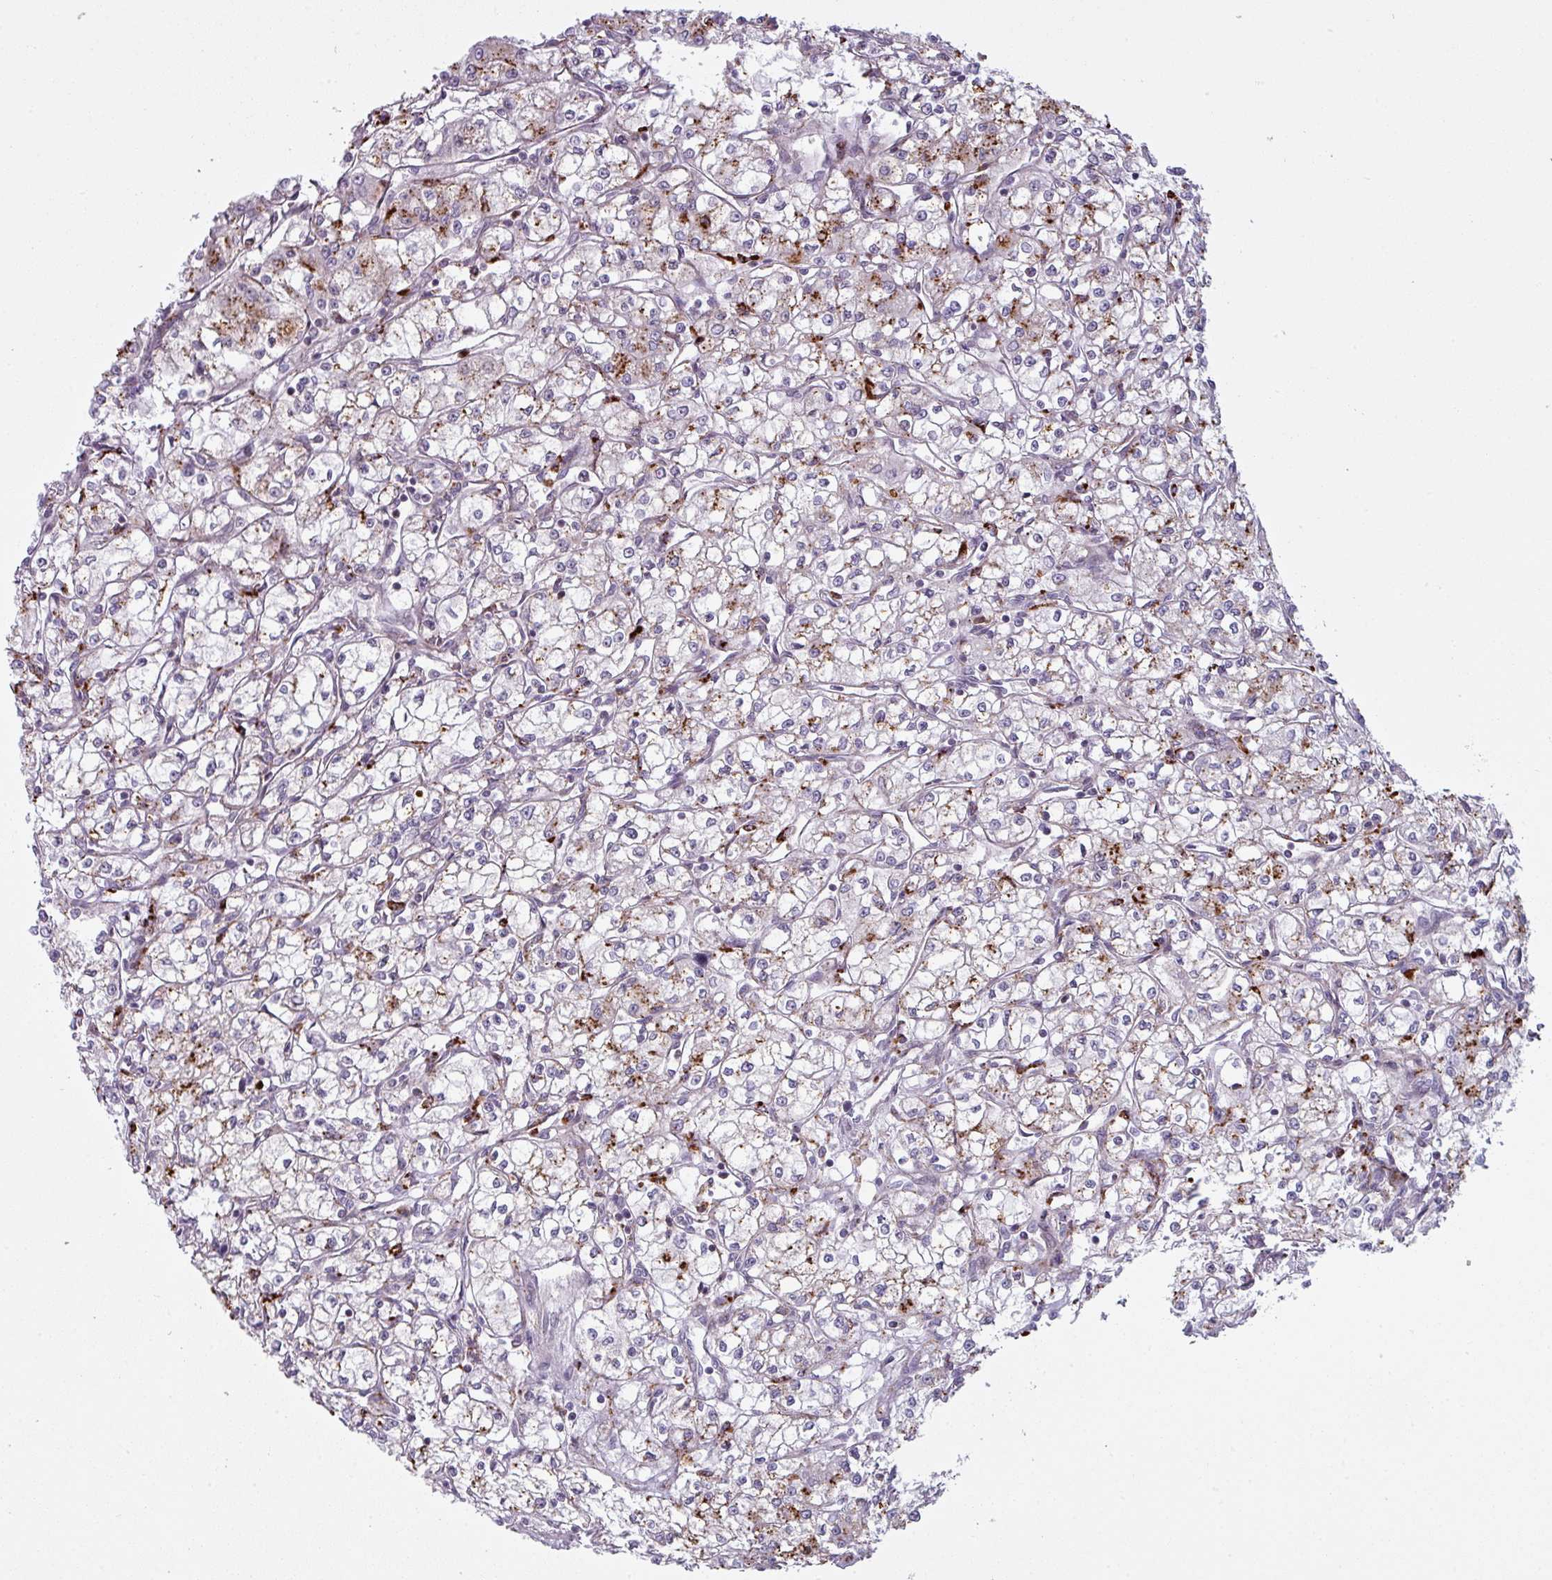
{"staining": {"intensity": "moderate", "quantity": "<25%", "location": "cytoplasmic/membranous"}, "tissue": "renal cancer", "cell_type": "Tumor cells", "image_type": "cancer", "snomed": [{"axis": "morphology", "description": "Adenocarcinoma, NOS"}, {"axis": "topography", "description": "Kidney"}], "caption": "Moderate cytoplasmic/membranous positivity is appreciated in approximately <25% of tumor cells in adenocarcinoma (renal).", "gene": "MAP7D2", "patient": {"sex": "male", "age": 59}}